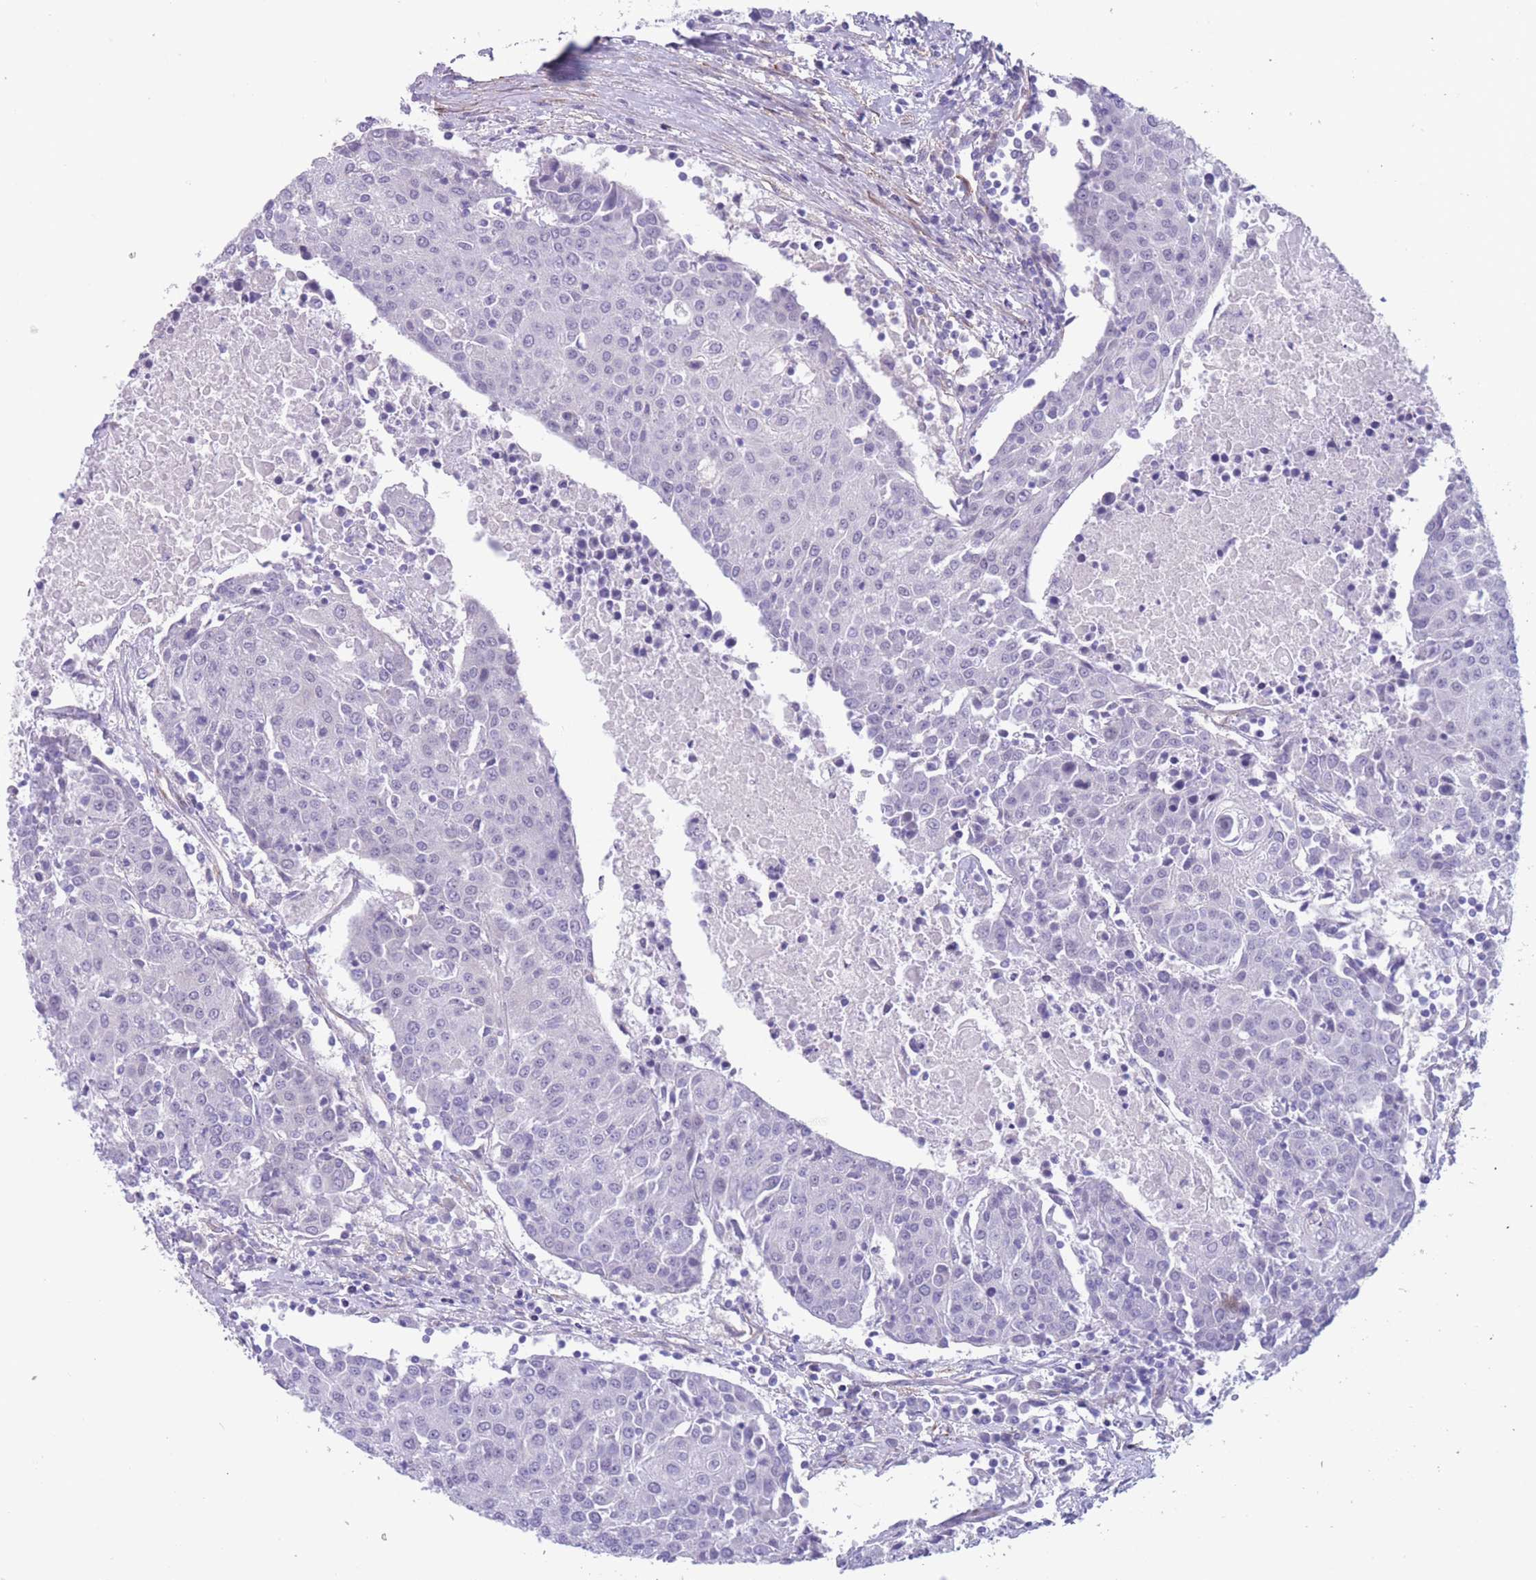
{"staining": {"intensity": "negative", "quantity": "none", "location": "none"}, "tissue": "urothelial cancer", "cell_type": "Tumor cells", "image_type": "cancer", "snomed": [{"axis": "morphology", "description": "Urothelial carcinoma, High grade"}, {"axis": "topography", "description": "Urinary bladder"}], "caption": "DAB (3,3'-diaminobenzidine) immunohistochemical staining of human urothelial cancer demonstrates no significant staining in tumor cells. (Stains: DAB IHC with hematoxylin counter stain, Microscopy: brightfield microscopy at high magnification).", "gene": "DPYD", "patient": {"sex": "female", "age": 85}}